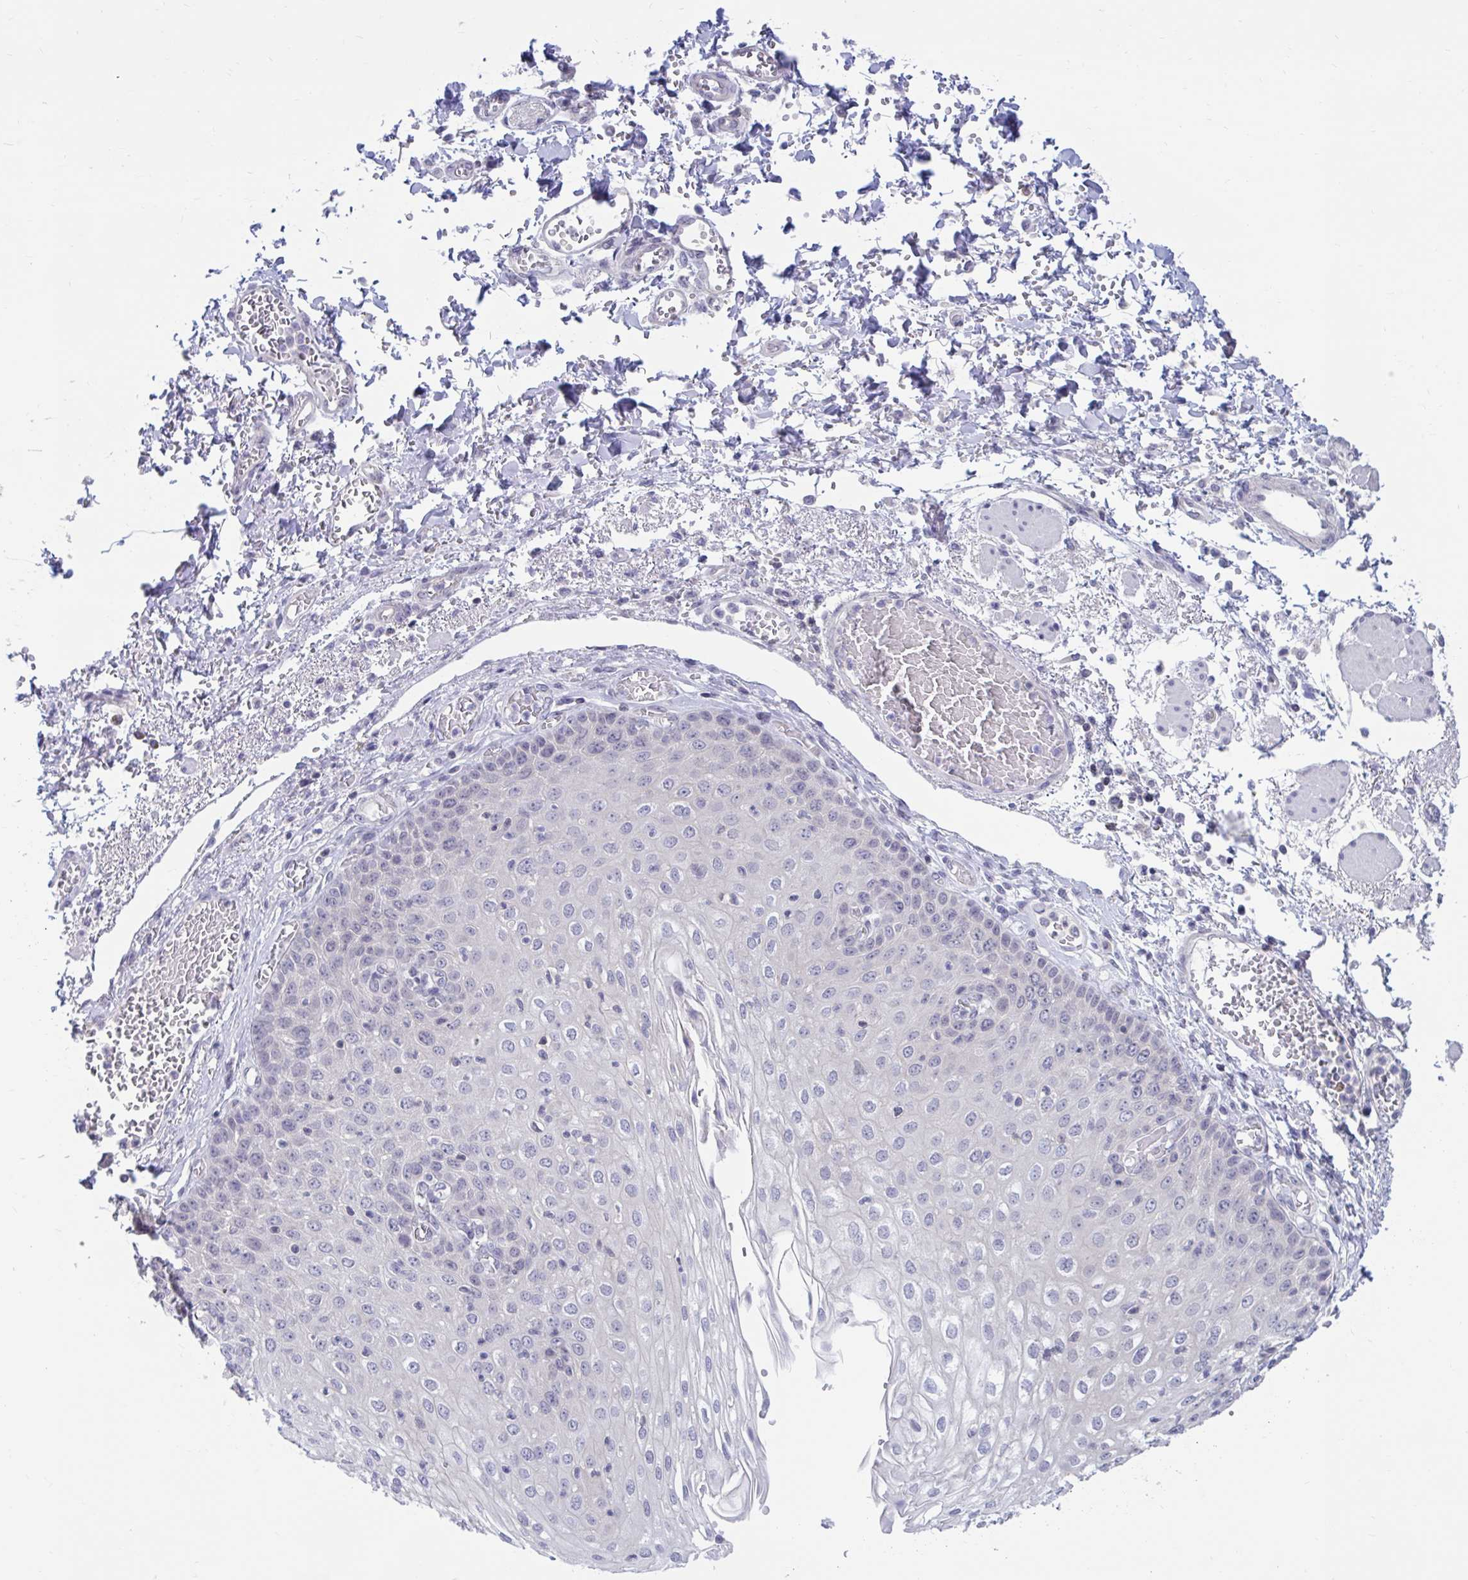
{"staining": {"intensity": "negative", "quantity": "none", "location": "none"}, "tissue": "esophagus", "cell_type": "Squamous epithelial cells", "image_type": "normal", "snomed": [{"axis": "morphology", "description": "Normal tissue, NOS"}, {"axis": "morphology", "description": "Adenocarcinoma, NOS"}, {"axis": "topography", "description": "Esophagus"}], "caption": "Human esophagus stained for a protein using immunohistochemistry reveals no expression in squamous epithelial cells.", "gene": "ARPP19", "patient": {"sex": "male", "age": 81}}